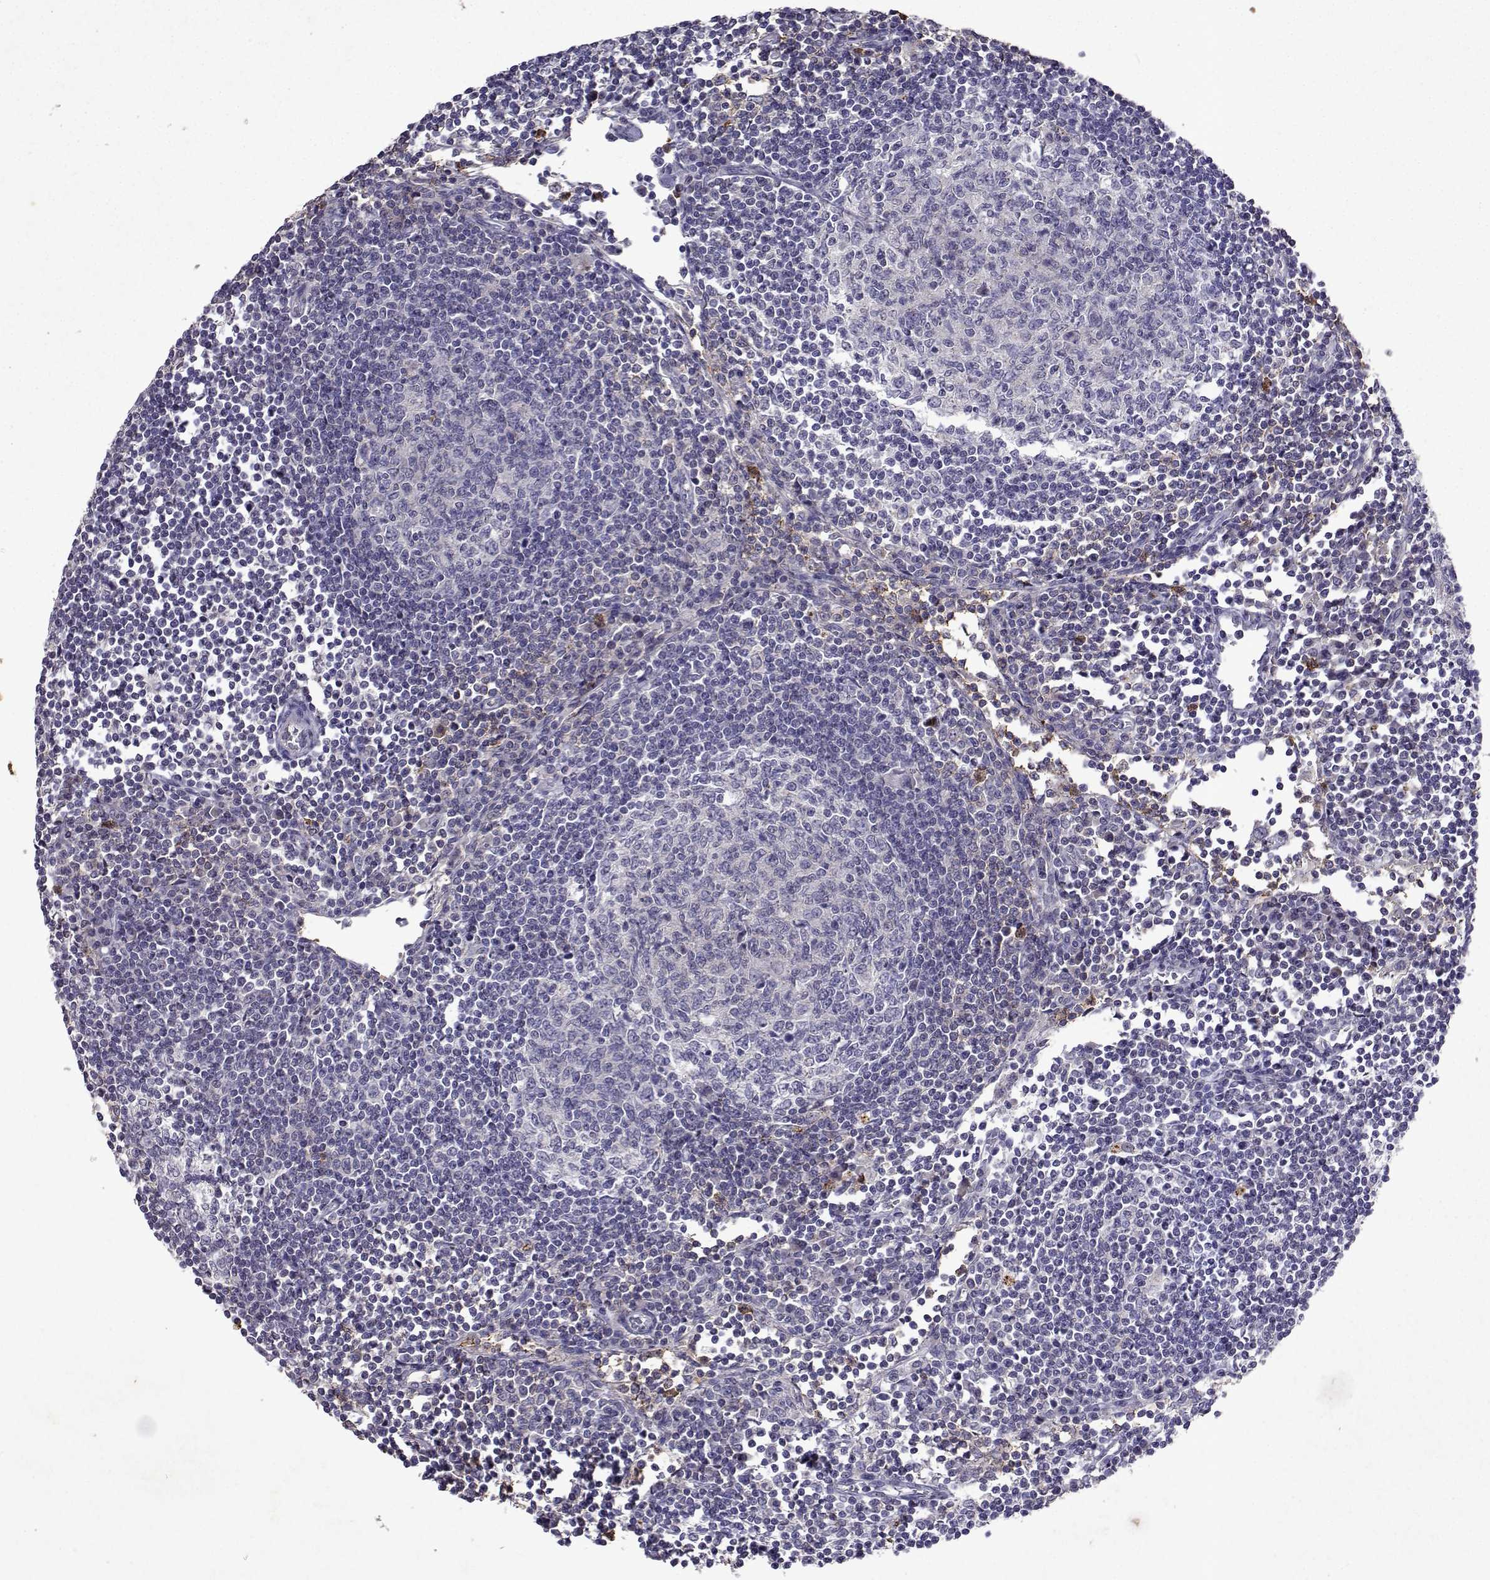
{"staining": {"intensity": "negative", "quantity": "none", "location": "none"}, "tissue": "lymph node", "cell_type": "Germinal center cells", "image_type": "normal", "snomed": [{"axis": "morphology", "description": "Normal tissue, NOS"}, {"axis": "topography", "description": "Lymph node"}], "caption": "Immunohistochemistry histopathology image of unremarkable lymph node: lymph node stained with DAB (3,3'-diaminobenzidine) displays no significant protein positivity in germinal center cells.", "gene": "DUSP28", "patient": {"sex": "male", "age": 67}}